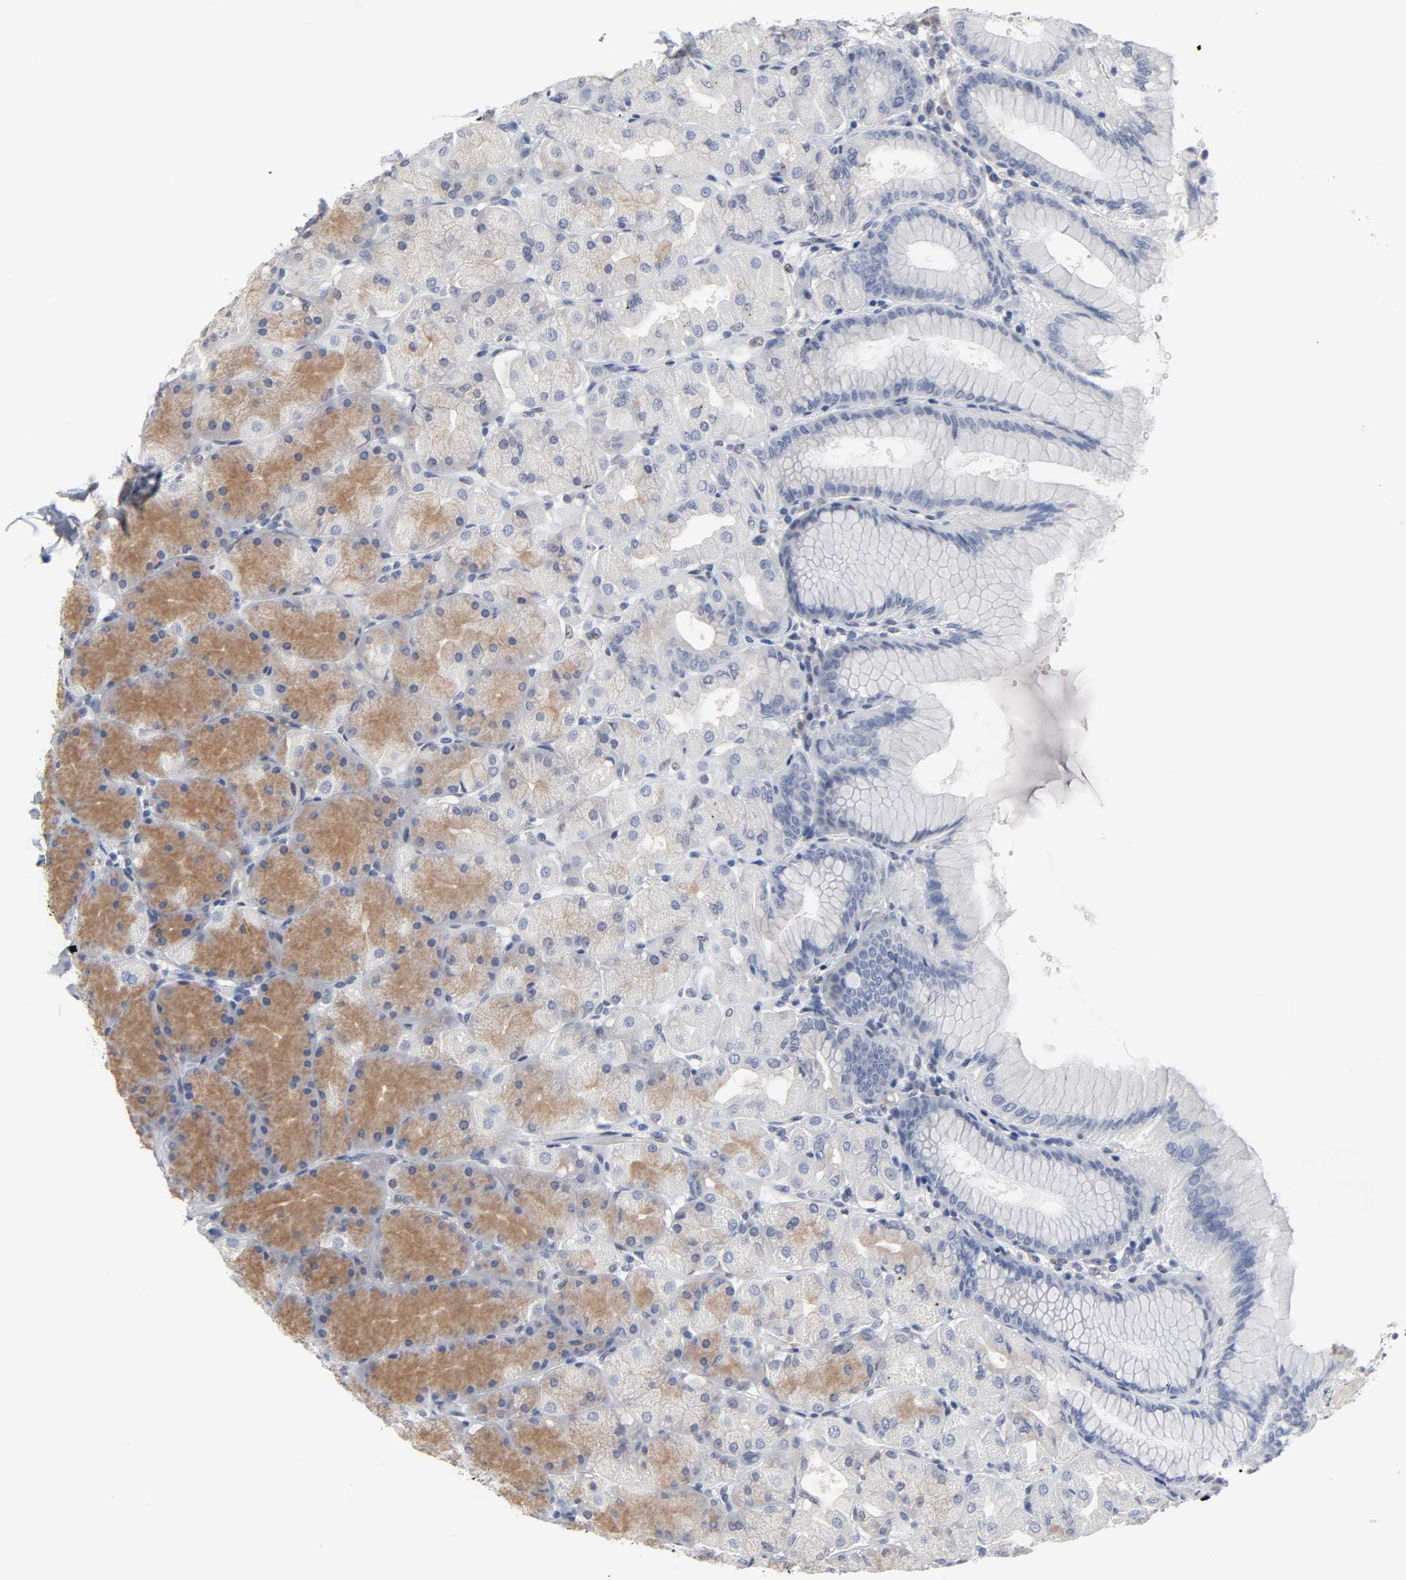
{"staining": {"intensity": "moderate", "quantity": "<25%", "location": "cytoplasmic/membranous"}, "tissue": "stomach", "cell_type": "Glandular cells", "image_type": "normal", "snomed": [{"axis": "morphology", "description": "Normal tissue, NOS"}, {"axis": "topography", "description": "Stomach, upper"}], "caption": "Stomach stained with a brown dye displays moderate cytoplasmic/membranous positive expression in about <25% of glandular cells.", "gene": "SALL2", "patient": {"sex": "female", "age": 56}}